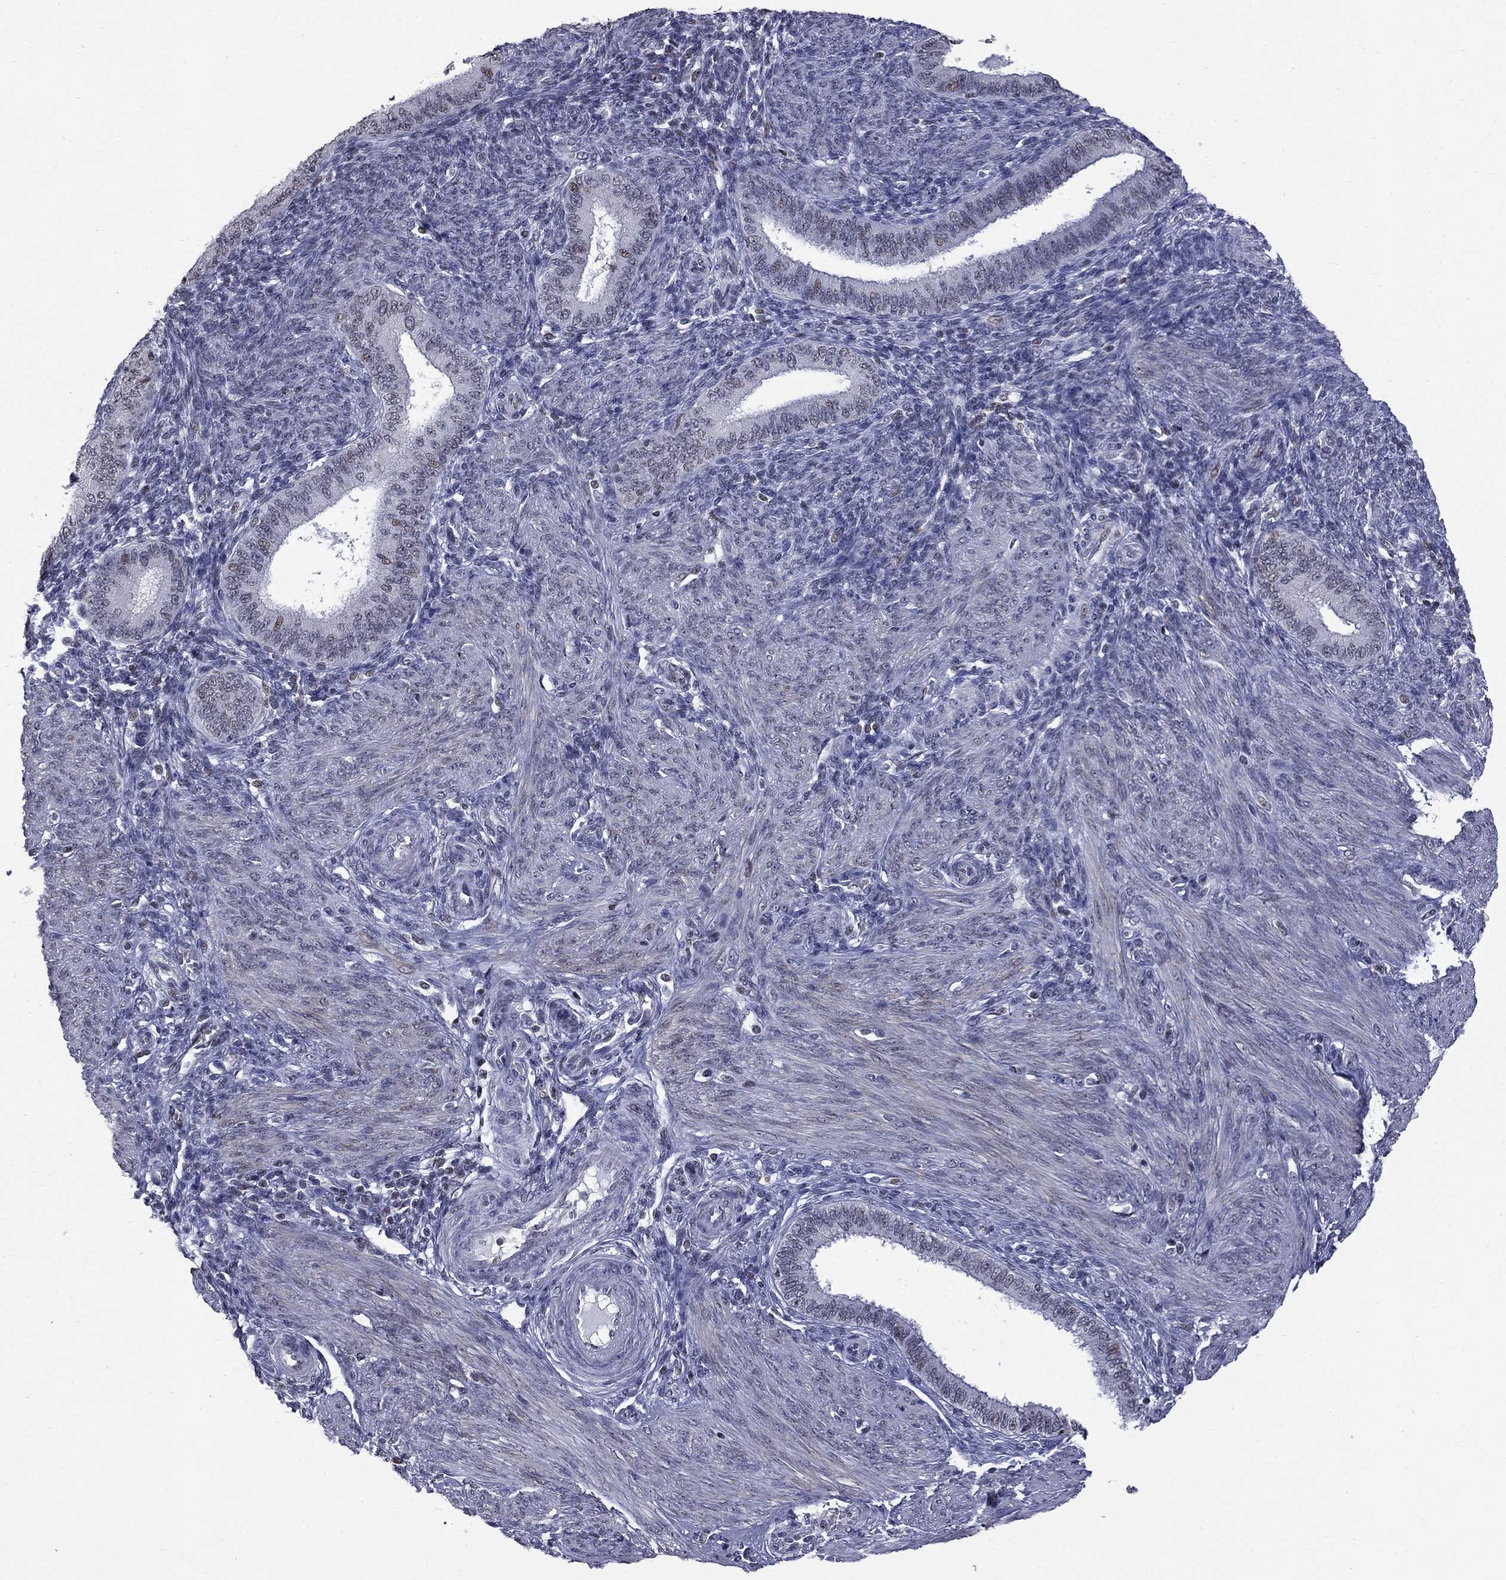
{"staining": {"intensity": "moderate", "quantity": "<25%", "location": "nuclear"}, "tissue": "endometrium", "cell_type": "Cells in endometrial stroma", "image_type": "normal", "snomed": [{"axis": "morphology", "description": "Normal tissue, NOS"}, {"axis": "topography", "description": "Endometrium"}], "caption": "Moderate nuclear staining for a protein is present in approximately <25% of cells in endometrial stroma of benign endometrium using immunohistochemistry.", "gene": "ZNF154", "patient": {"sex": "female", "age": 39}}